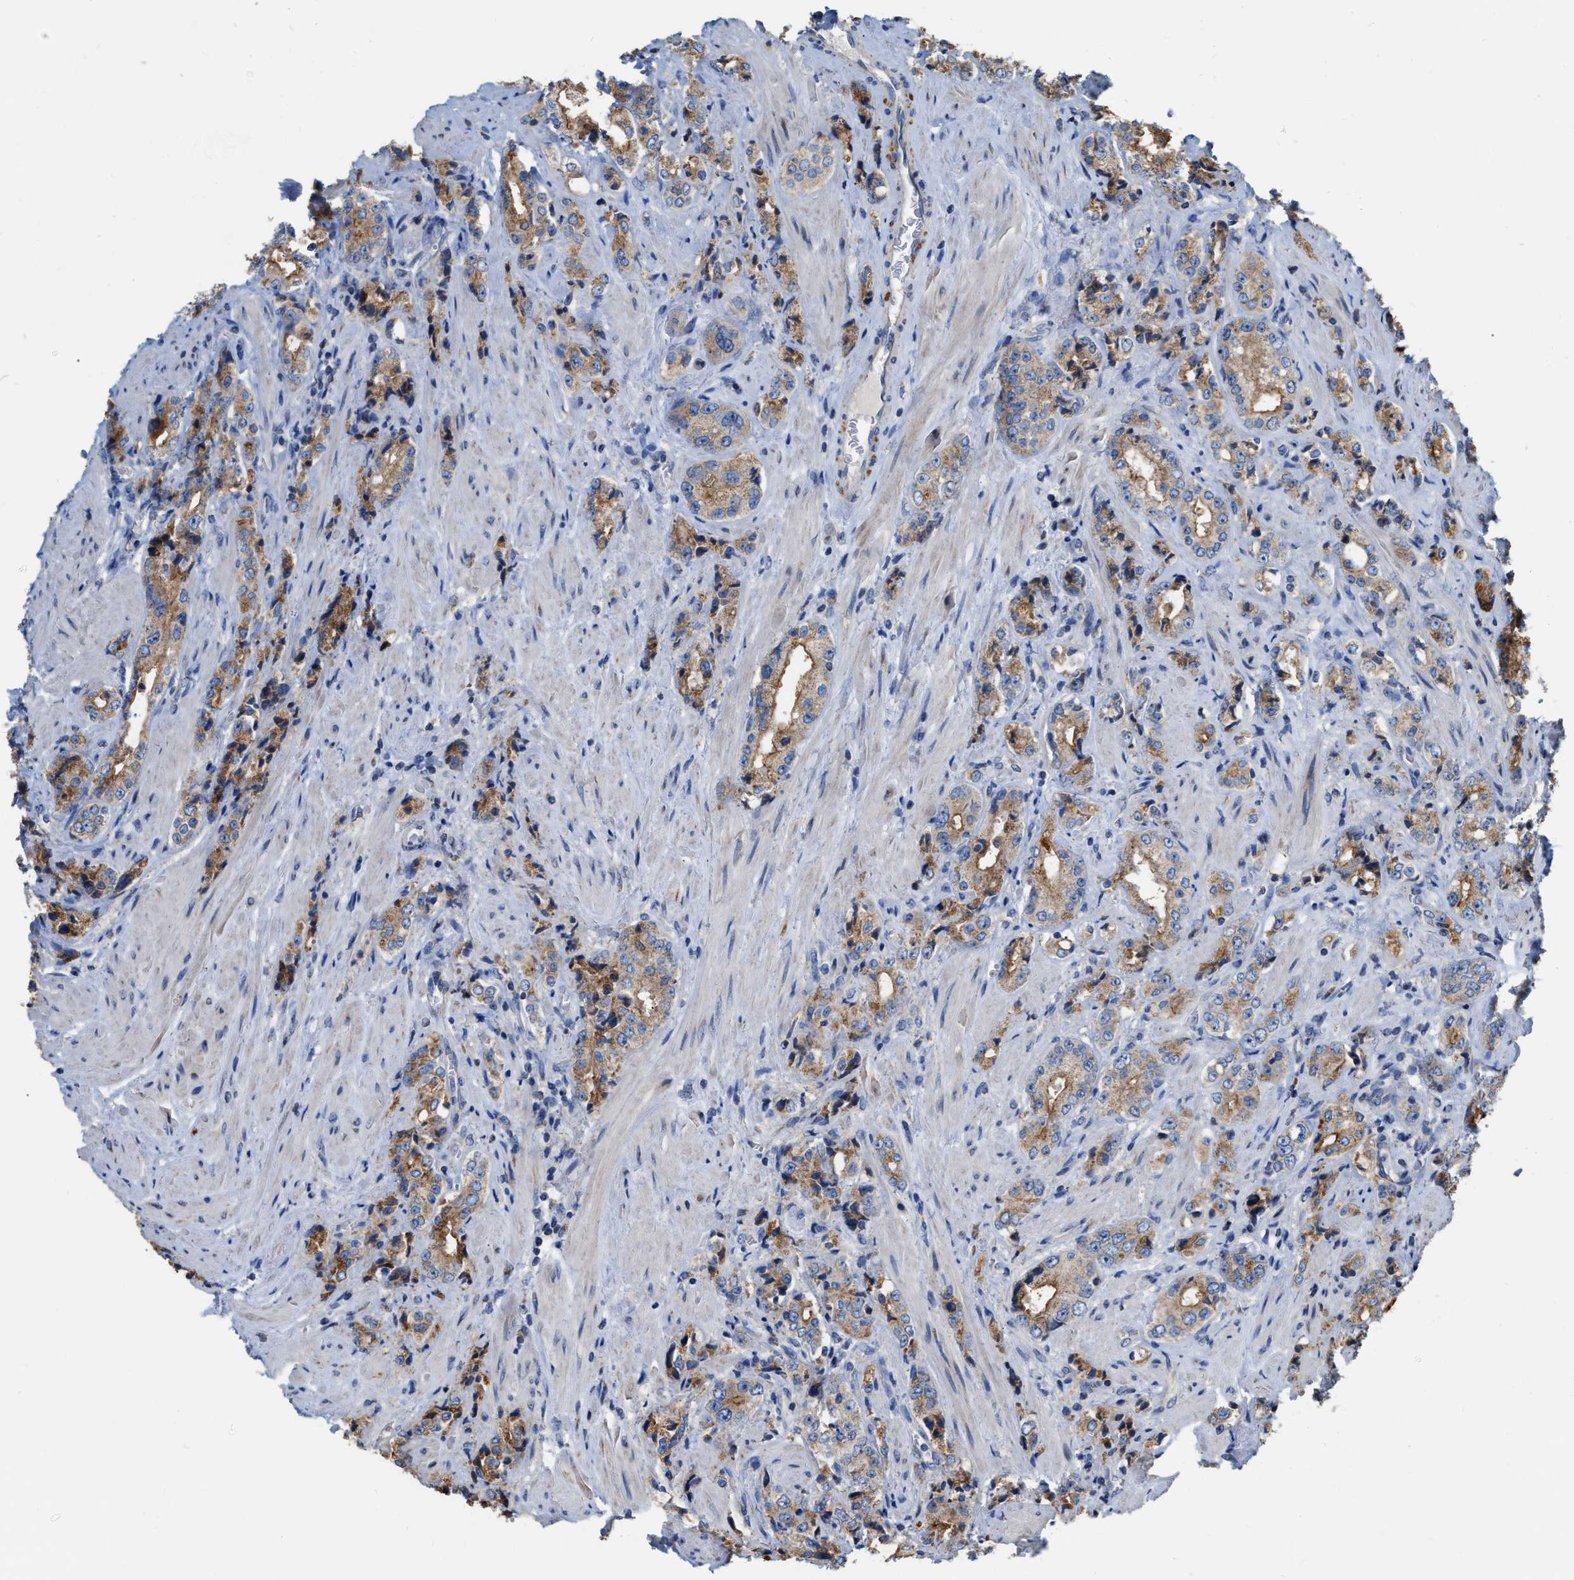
{"staining": {"intensity": "moderate", "quantity": ">75%", "location": "cytoplasmic/membranous"}, "tissue": "prostate cancer", "cell_type": "Tumor cells", "image_type": "cancer", "snomed": [{"axis": "morphology", "description": "Adenocarcinoma, High grade"}, {"axis": "topography", "description": "Prostate"}], "caption": "Protein staining of prostate cancer tissue shows moderate cytoplasmic/membranous expression in about >75% of tumor cells.", "gene": "DDX56", "patient": {"sex": "male", "age": 61}}